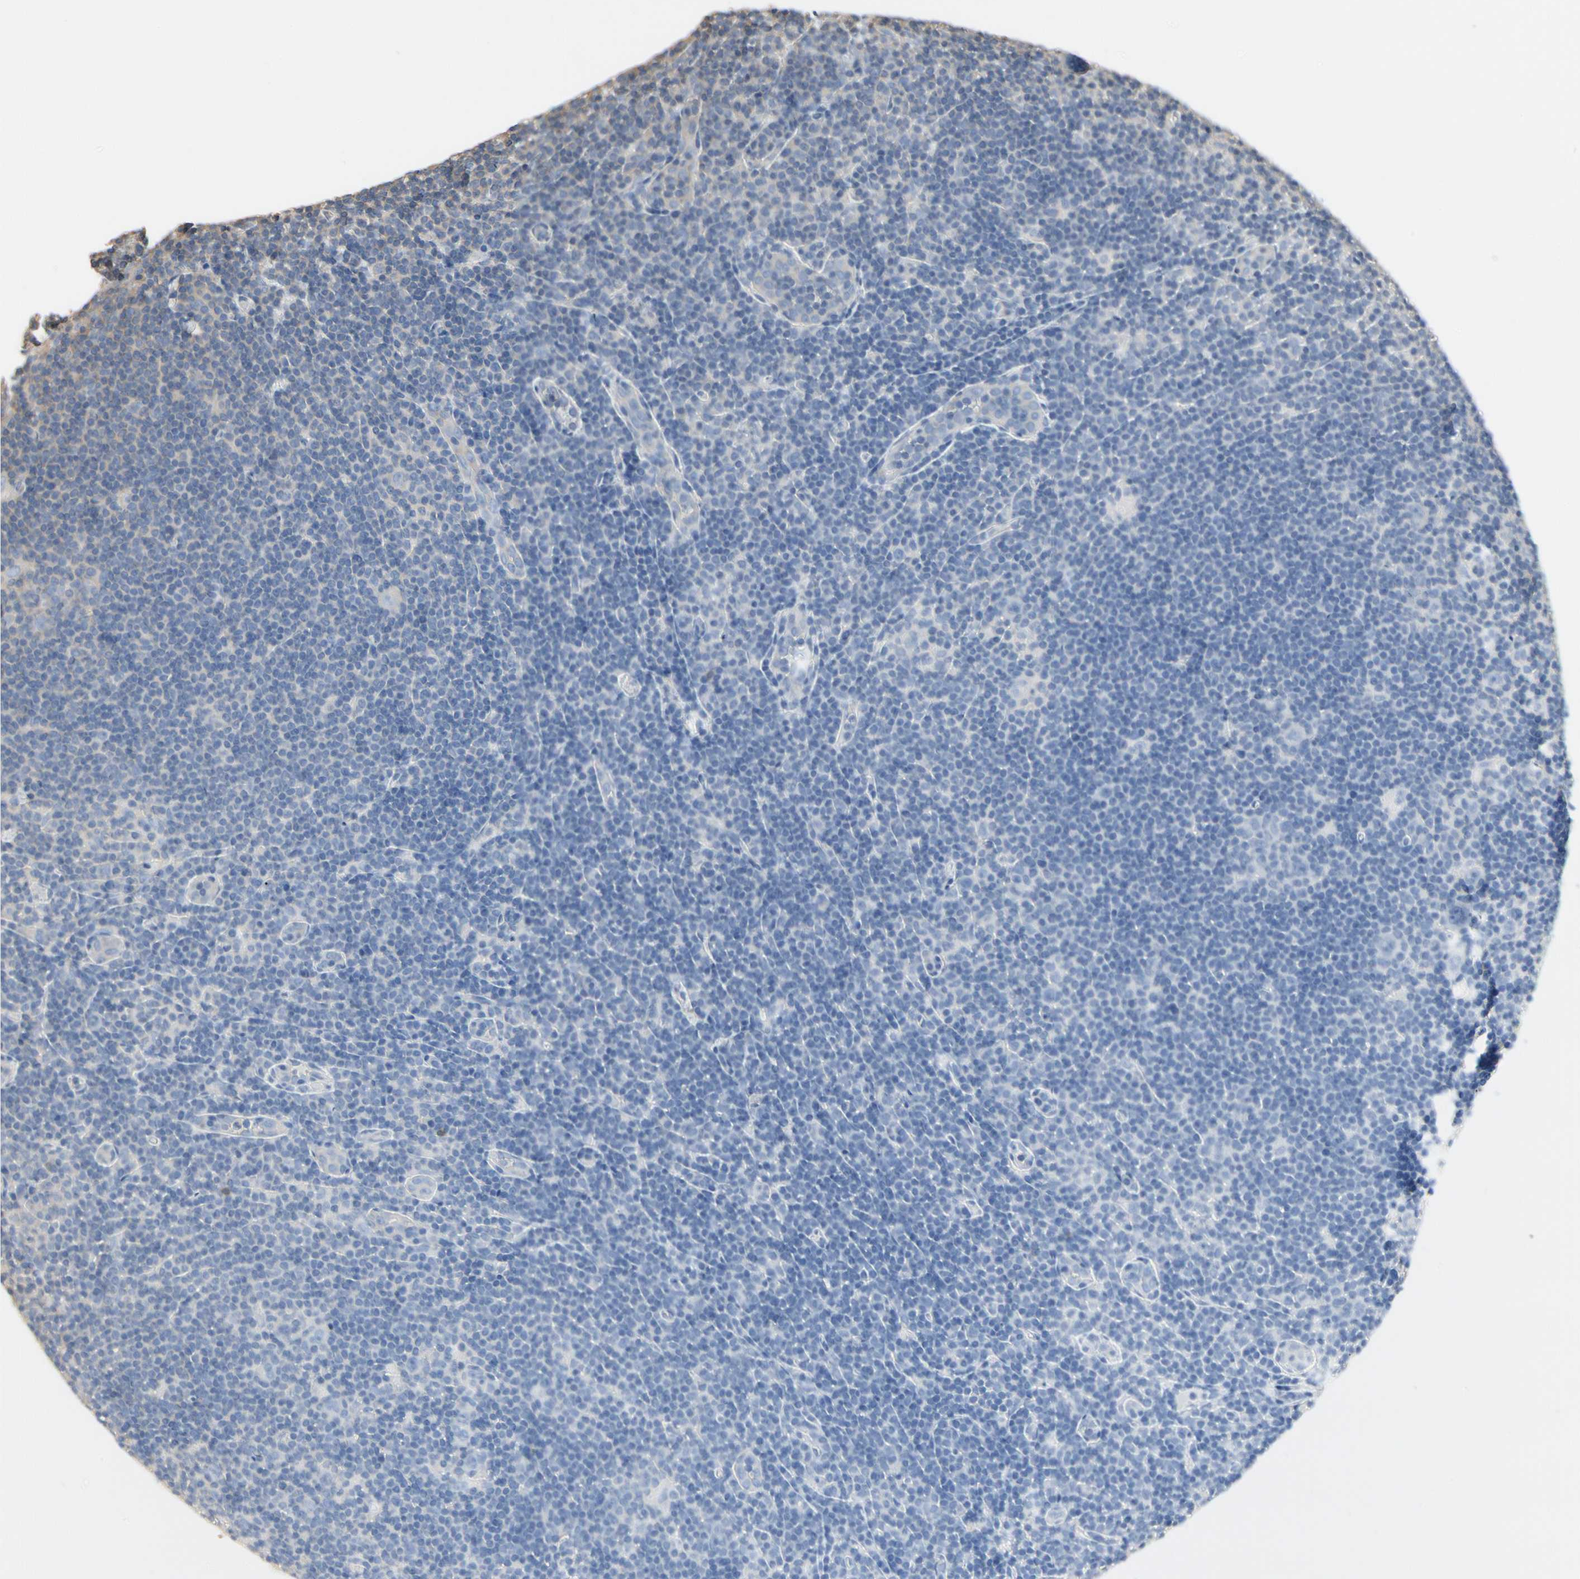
{"staining": {"intensity": "weak", "quantity": "<25%", "location": "cytoplasmic/membranous"}, "tissue": "lymphoma", "cell_type": "Tumor cells", "image_type": "cancer", "snomed": [{"axis": "morphology", "description": "Hodgkin's disease, NOS"}, {"axis": "topography", "description": "Lymph node"}], "caption": "There is no significant staining in tumor cells of lymphoma.", "gene": "PDZK1", "patient": {"sex": "female", "age": 57}}